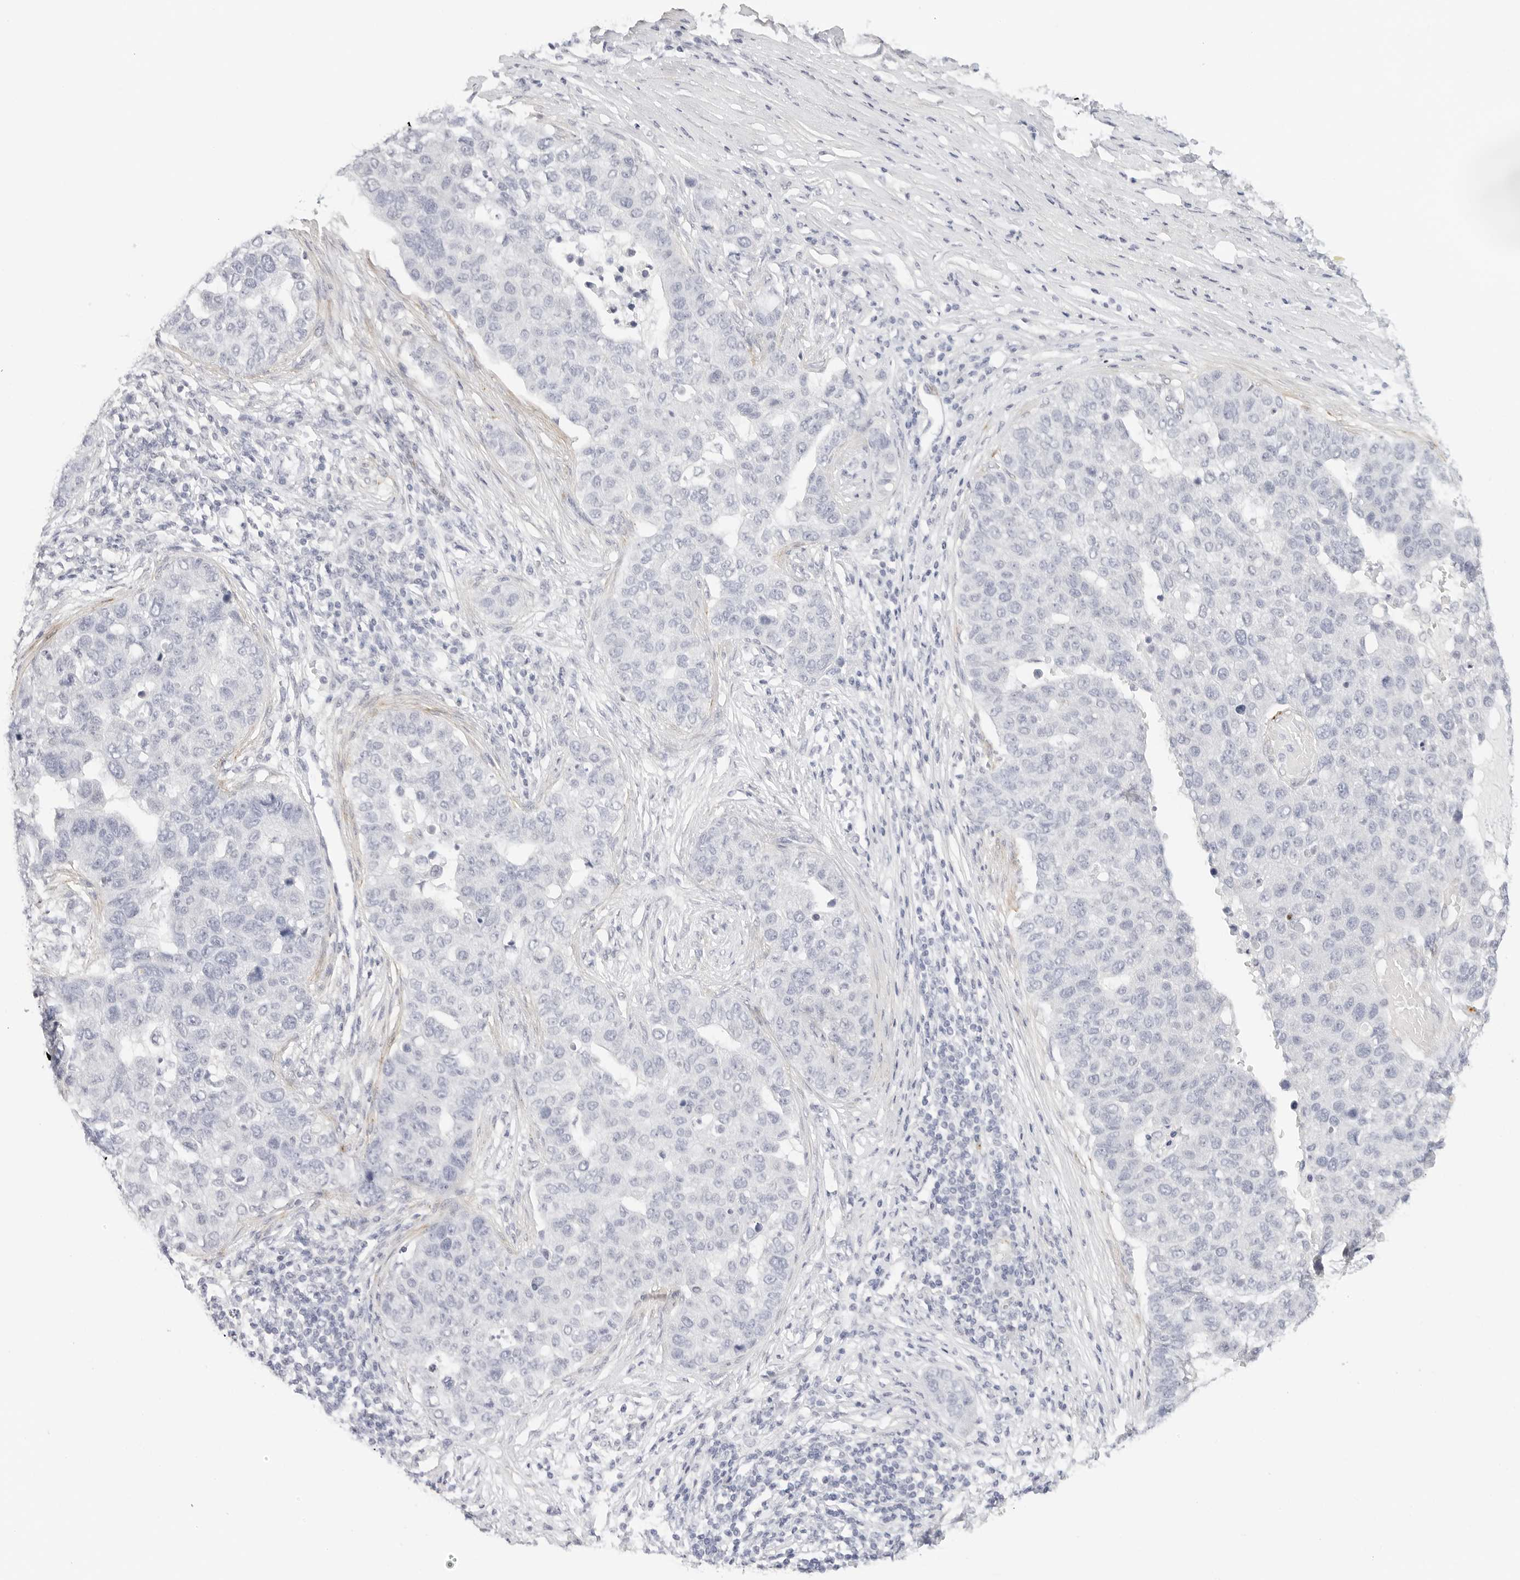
{"staining": {"intensity": "negative", "quantity": "none", "location": "none"}, "tissue": "pancreatic cancer", "cell_type": "Tumor cells", "image_type": "cancer", "snomed": [{"axis": "morphology", "description": "Adenocarcinoma, NOS"}, {"axis": "topography", "description": "Pancreas"}], "caption": "Immunohistochemistry of human adenocarcinoma (pancreatic) shows no staining in tumor cells.", "gene": "PCDH19", "patient": {"sex": "female", "age": 61}}